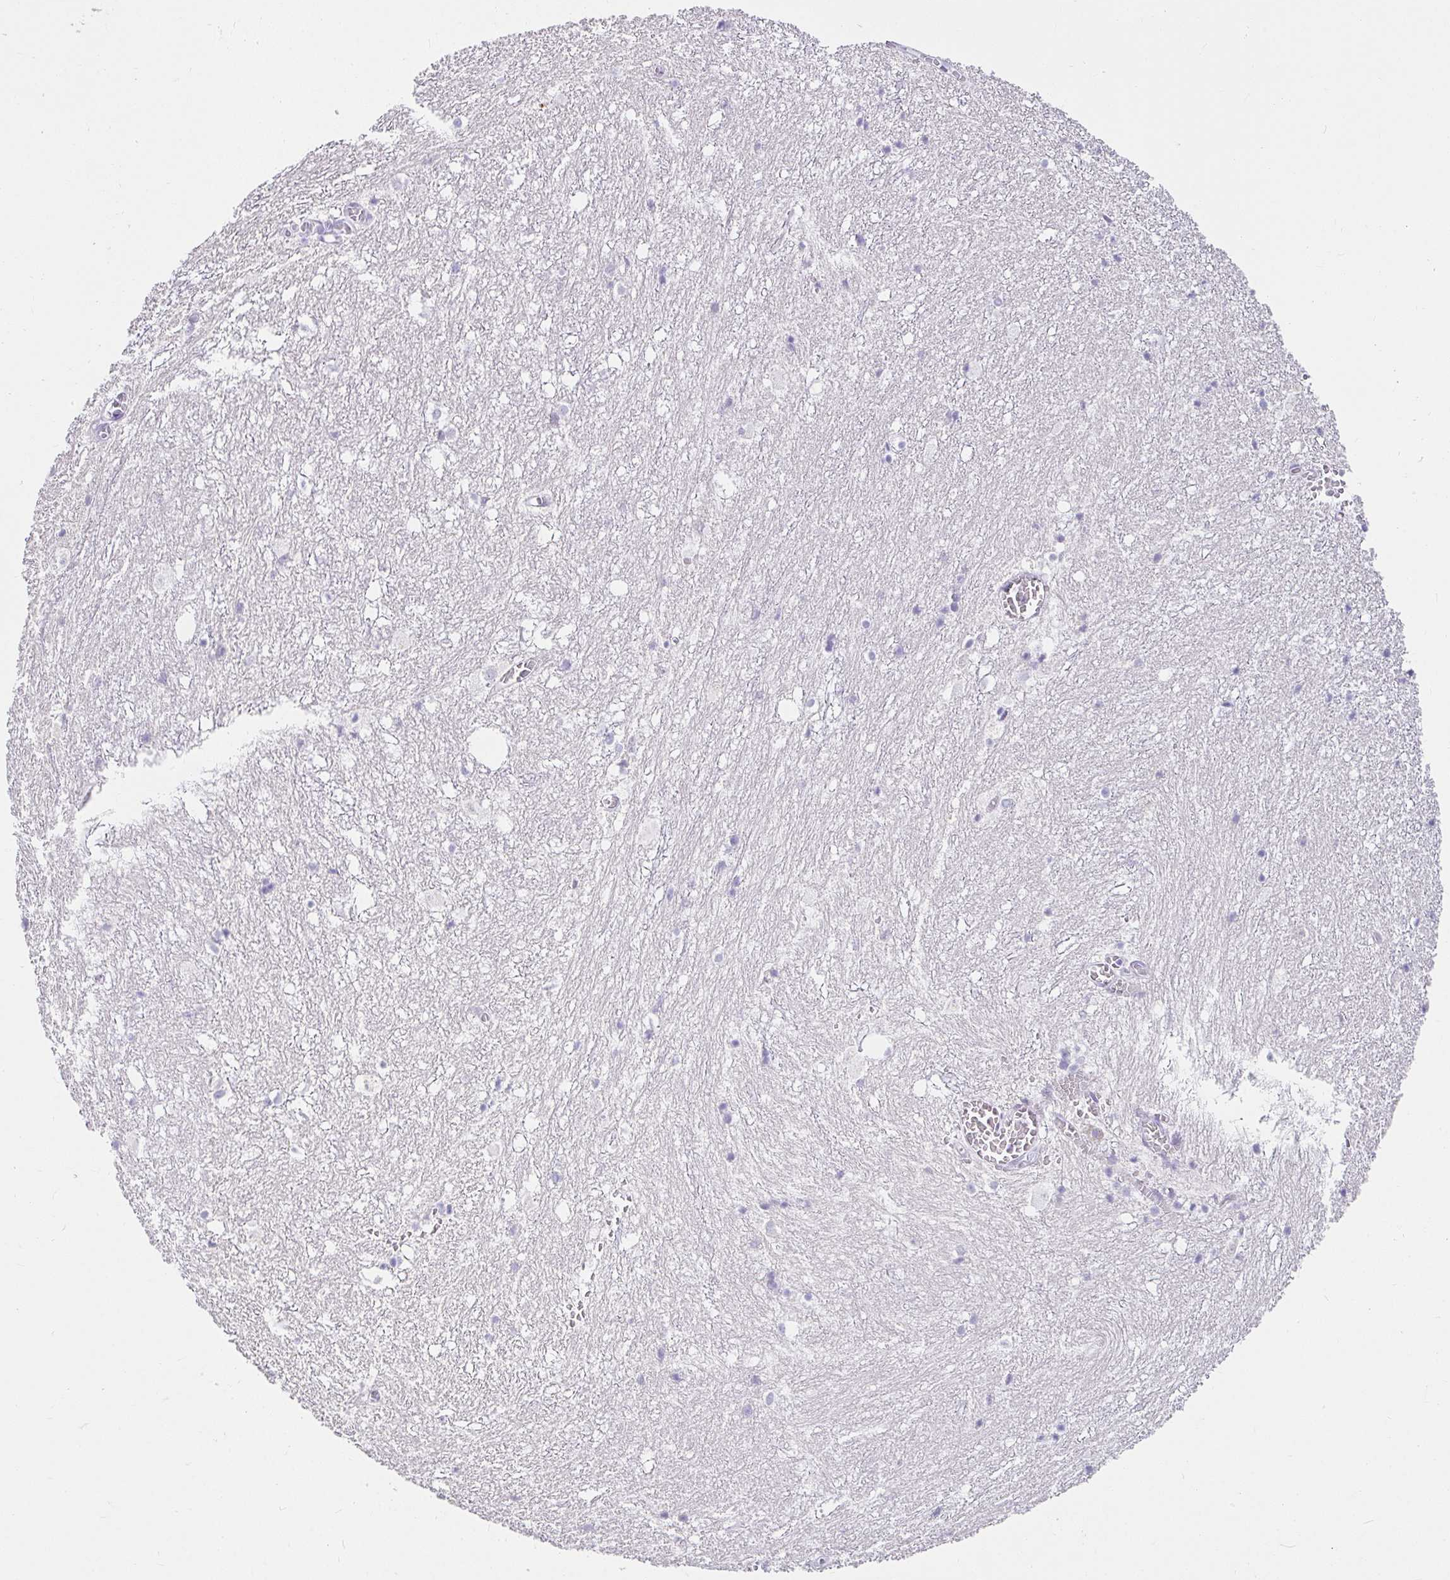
{"staining": {"intensity": "negative", "quantity": "none", "location": "none"}, "tissue": "hippocampus", "cell_type": "Glial cells", "image_type": "normal", "snomed": [{"axis": "morphology", "description": "Normal tissue, NOS"}, {"axis": "topography", "description": "Hippocampus"}], "caption": "Immunohistochemical staining of normal hippocampus reveals no significant staining in glial cells.", "gene": "VGLL1", "patient": {"sex": "female", "age": 52}}